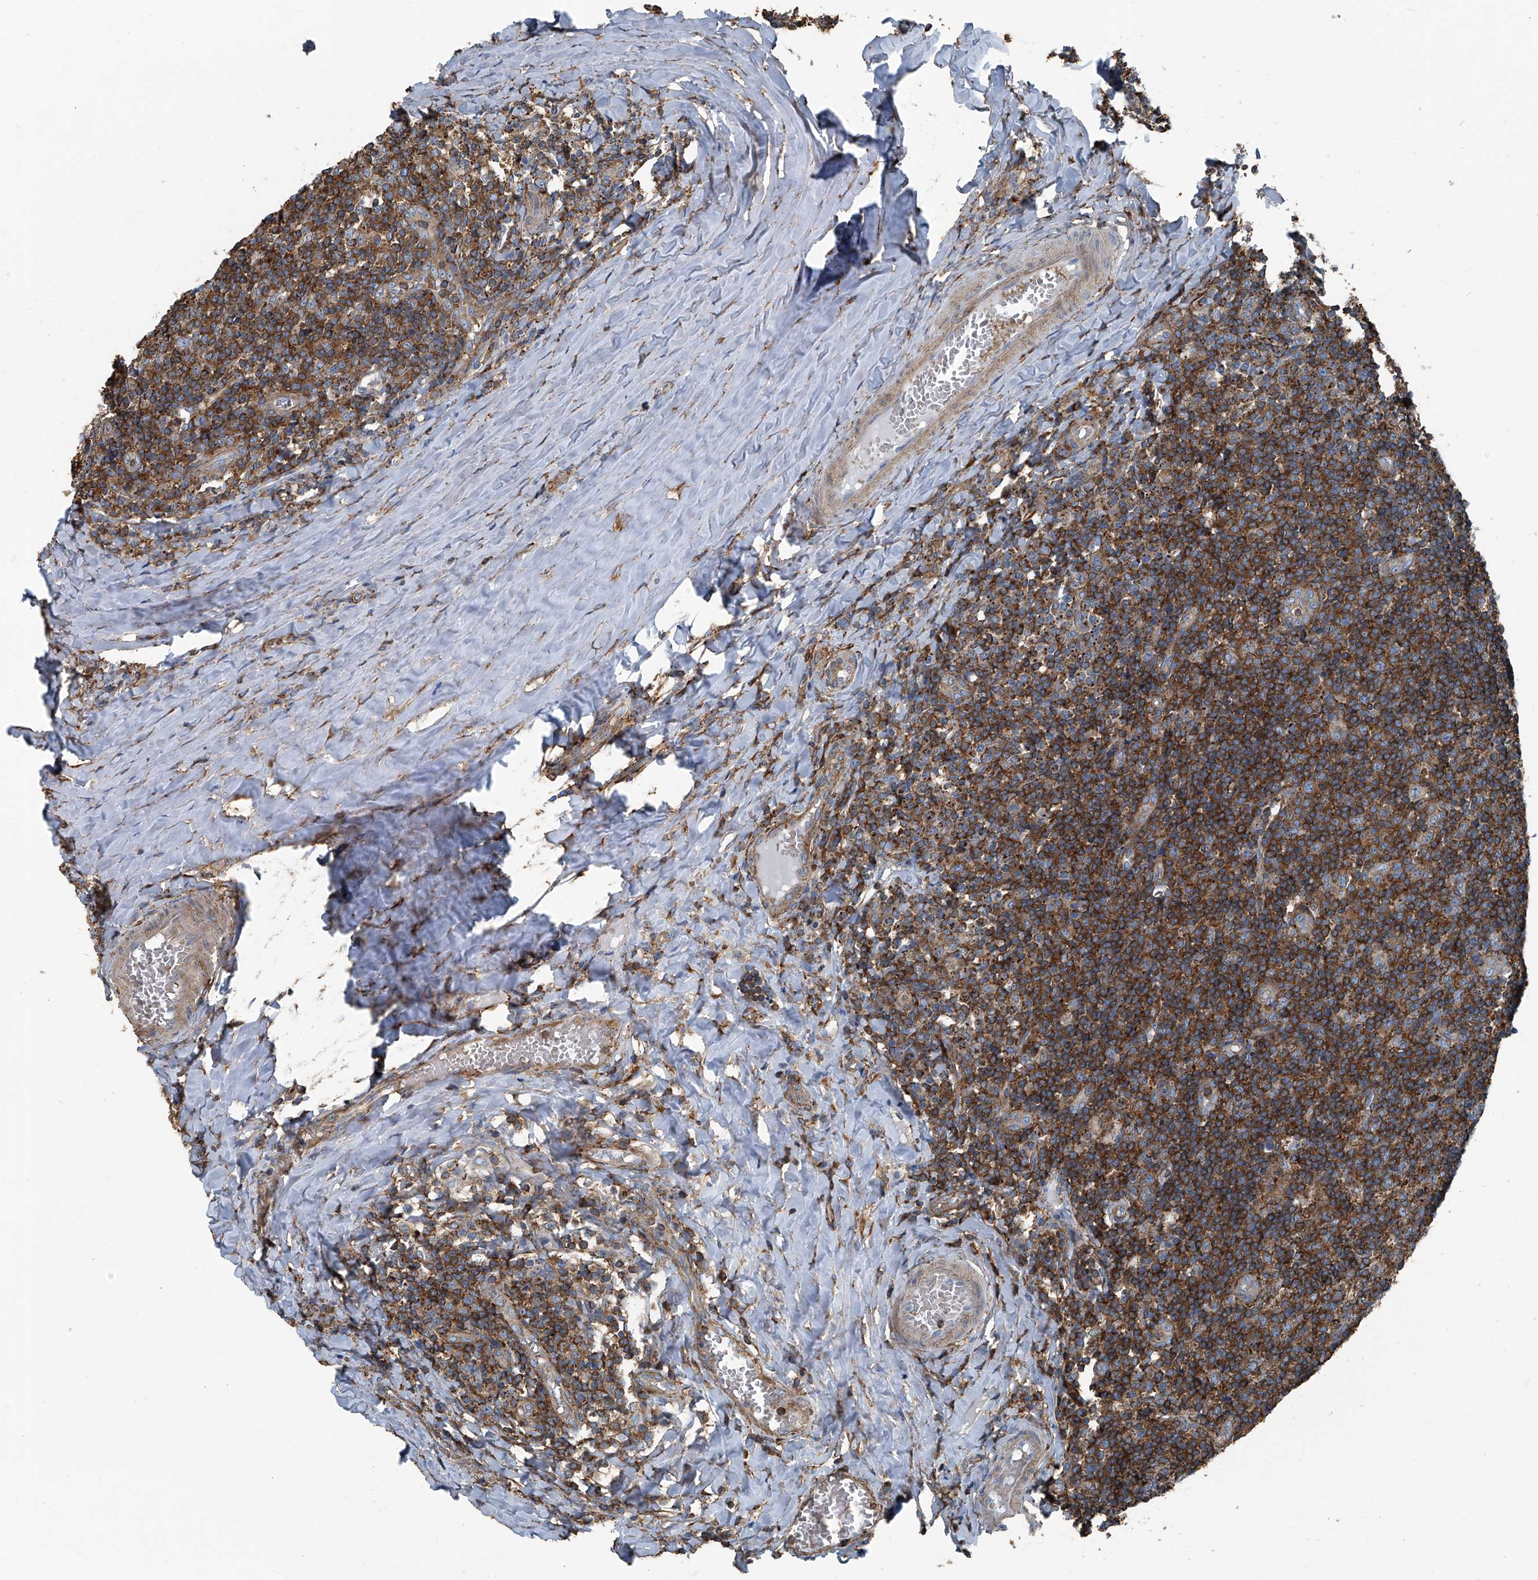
{"staining": {"intensity": "moderate", "quantity": ">75%", "location": "cytoplasmic/membranous"}, "tissue": "tonsil", "cell_type": "Germinal center cells", "image_type": "normal", "snomed": [{"axis": "morphology", "description": "Normal tissue, NOS"}, {"axis": "topography", "description": "Tonsil"}], "caption": "Protein expression analysis of normal tonsil displays moderate cytoplasmic/membranous expression in about >75% of germinal center cells.", "gene": "SEPTIN7", "patient": {"sex": "female", "age": 19}}